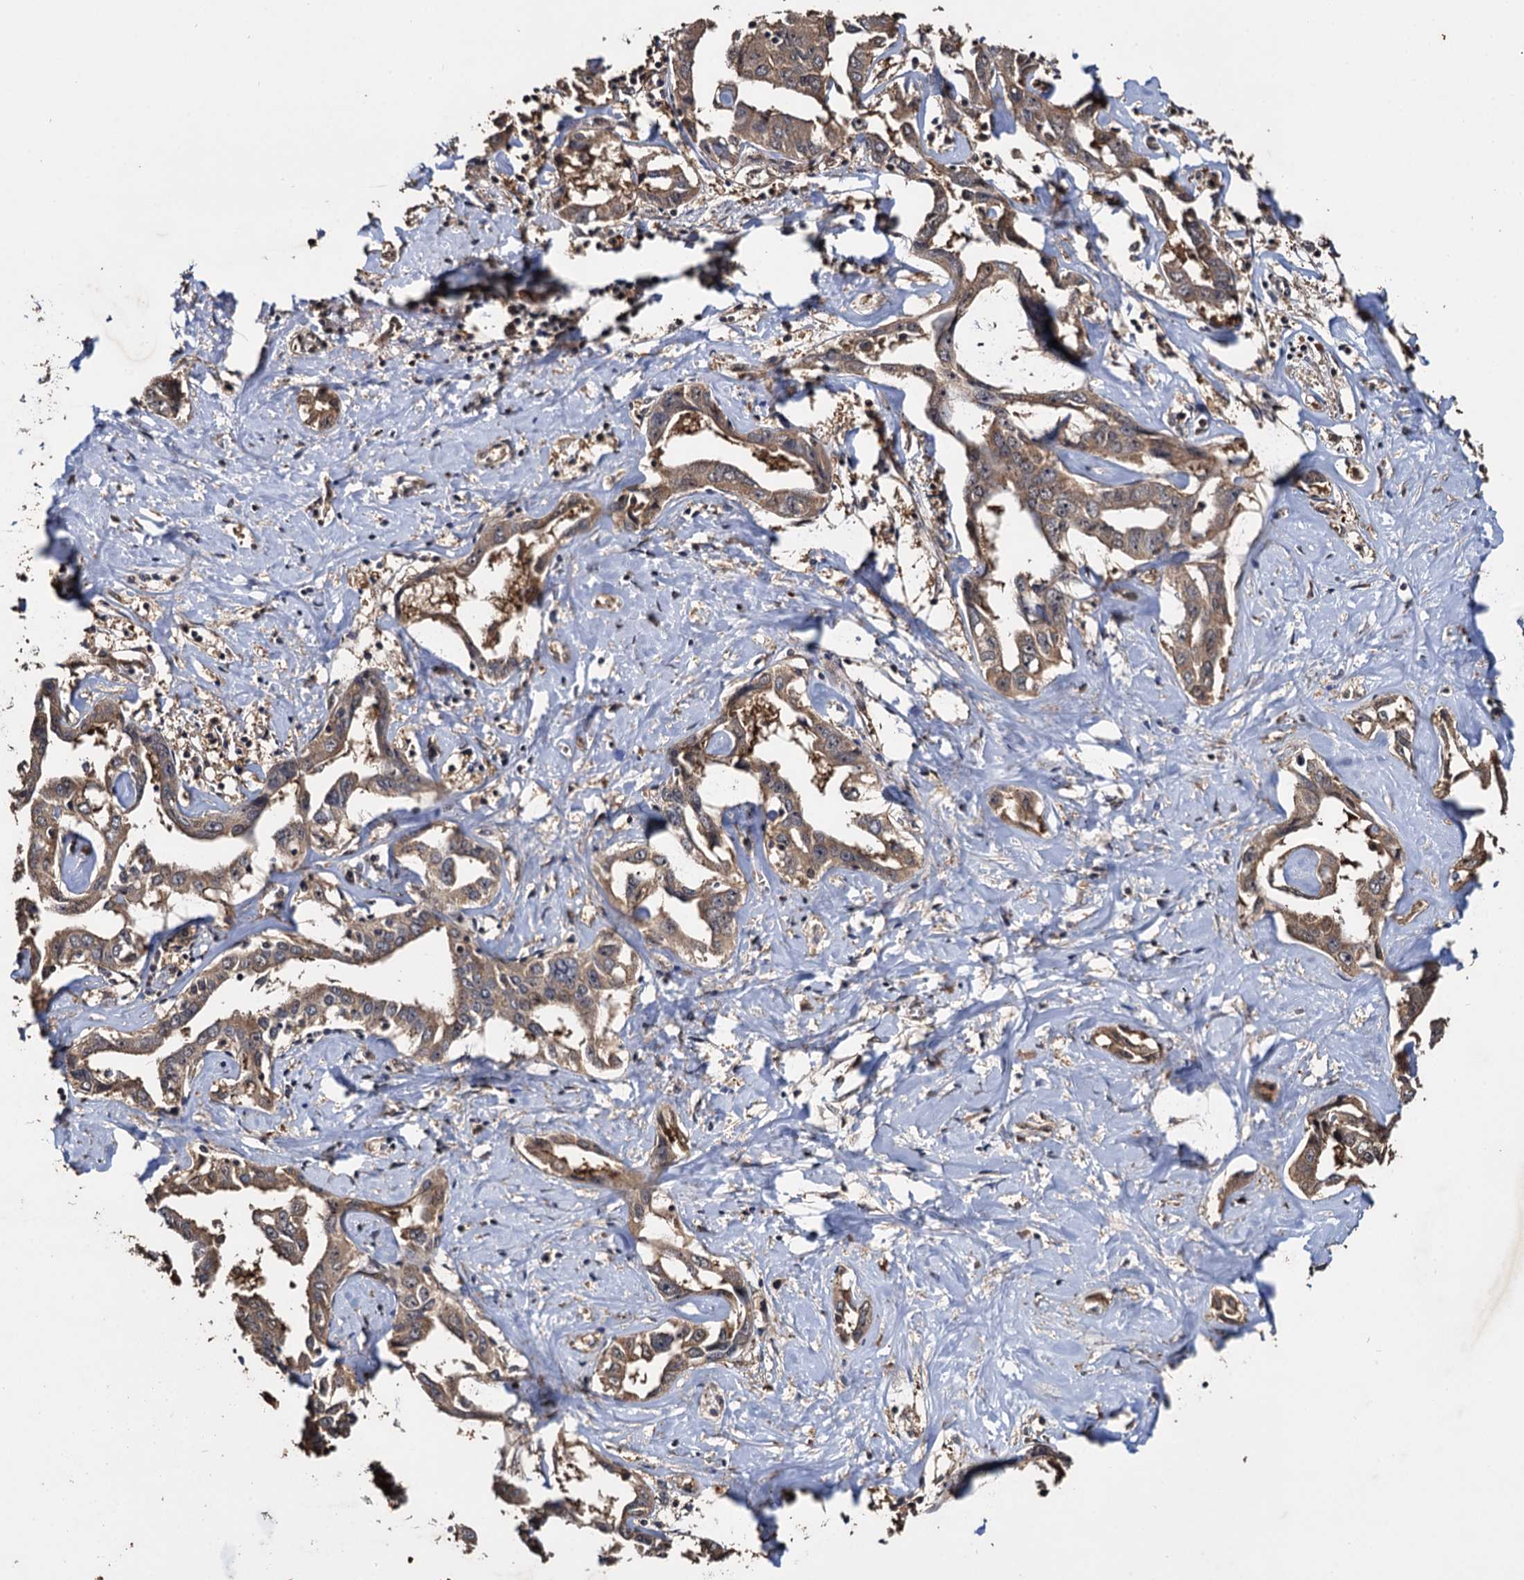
{"staining": {"intensity": "moderate", "quantity": ">75%", "location": "cytoplasmic/membranous"}, "tissue": "liver cancer", "cell_type": "Tumor cells", "image_type": "cancer", "snomed": [{"axis": "morphology", "description": "Cholangiocarcinoma"}, {"axis": "topography", "description": "Liver"}], "caption": "Approximately >75% of tumor cells in cholangiocarcinoma (liver) show moderate cytoplasmic/membranous protein expression as visualized by brown immunohistochemical staining.", "gene": "SLC46A3", "patient": {"sex": "male", "age": 59}}